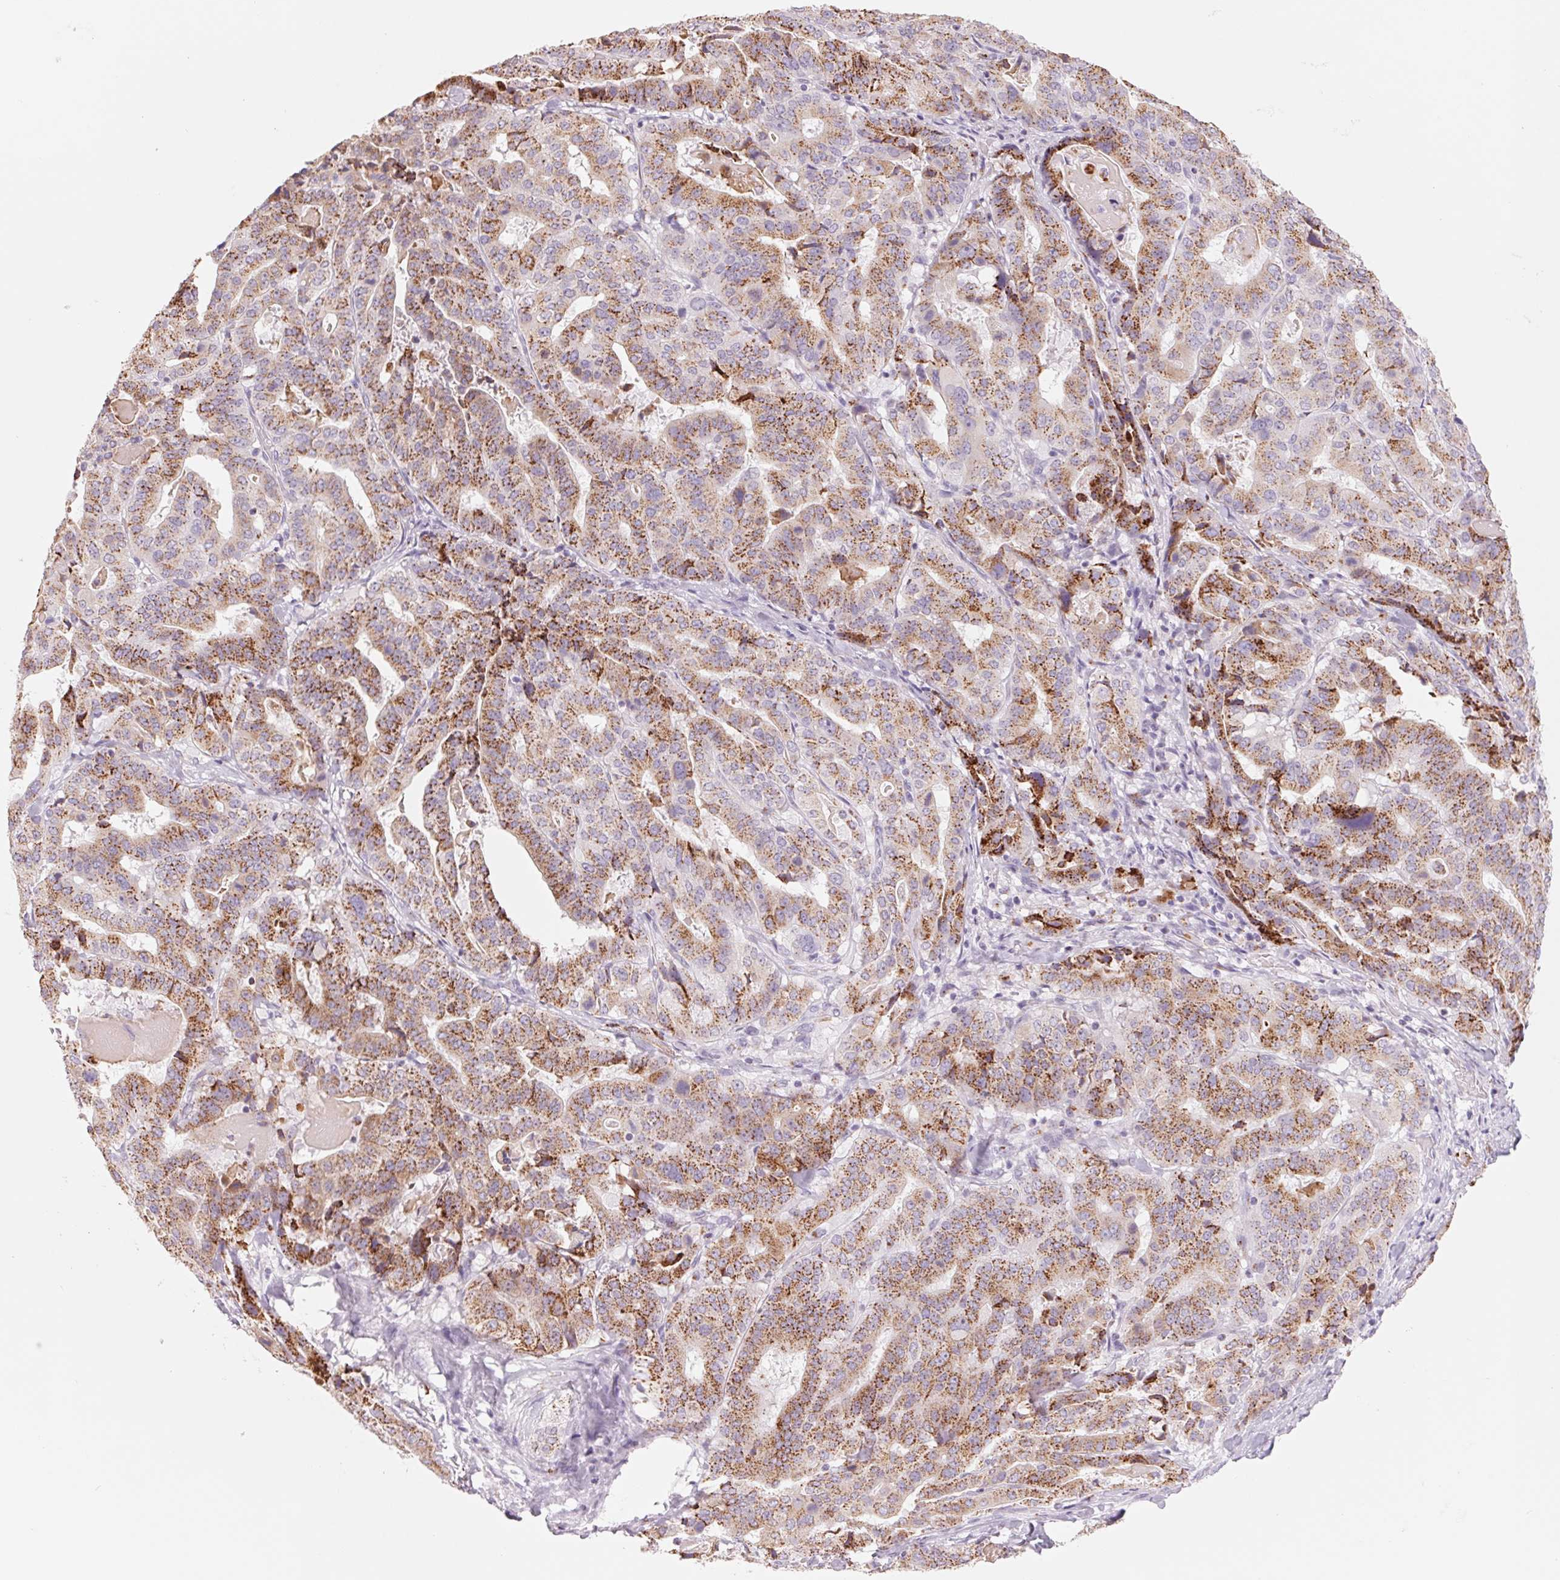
{"staining": {"intensity": "moderate", "quantity": ">75%", "location": "cytoplasmic/membranous"}, "tissue": "stomach cancer", "cell_type": "Tumor cells", "image_type": "cancer", "snomed": [{"axis": "morphology", "description": "Adenocarcinoma, NOS"}, {"axis": "topography", "description": "Stomach"}], "caption": "Human stomach cancer stained with a protein marker shows moderate staining in tumor cells.", "gene": "GALNT7", "patient": {"sex": "male", "age": 48}}